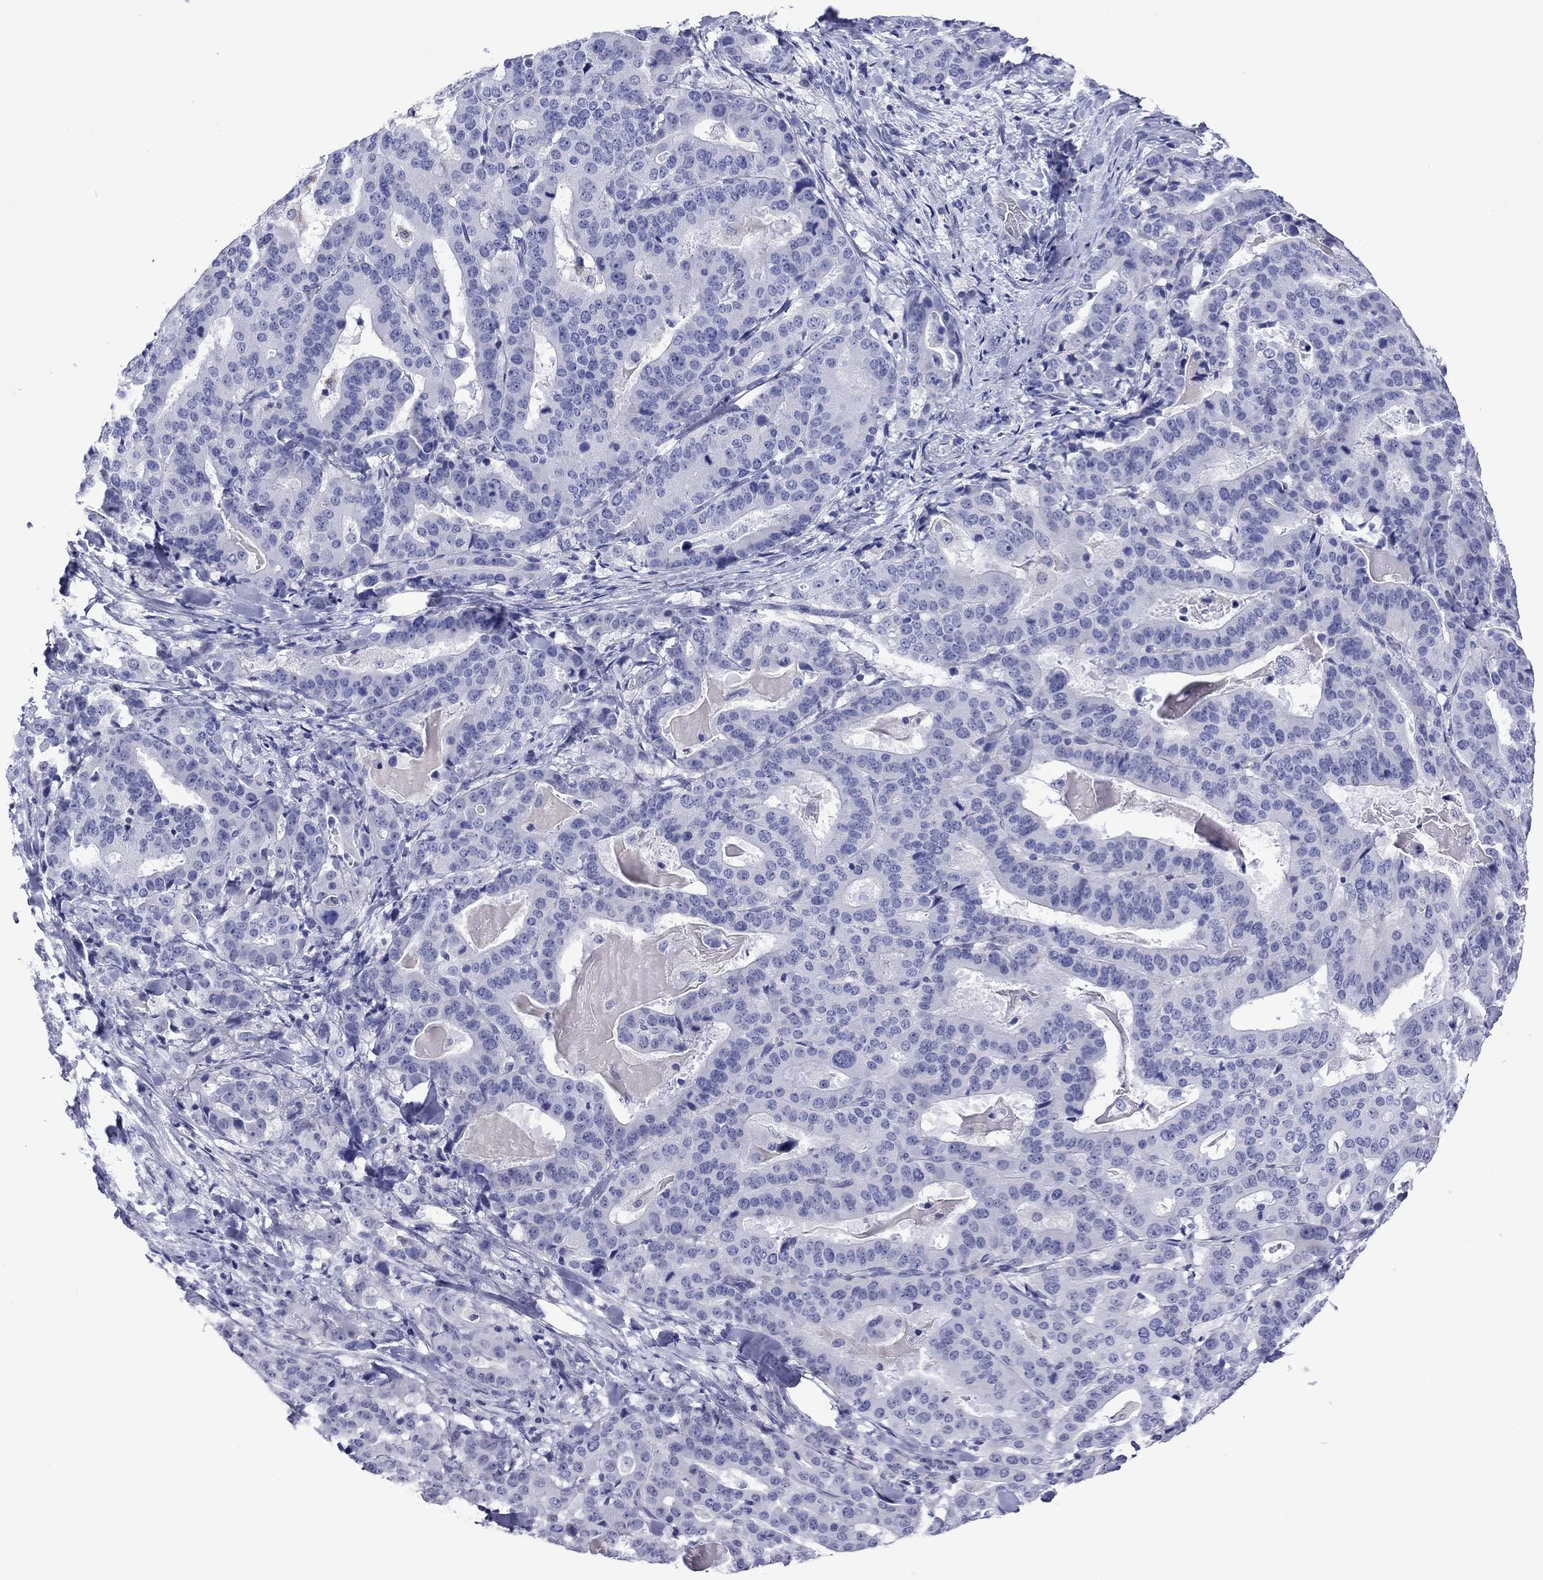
{"staining": {"intensity": "negative", "quantity": "none", "location": "none"}, "tissue": "stomach cancer", "cell_type": "Tumor cells", "image_type": "cancer", "snomed": [{"axis": "morphology", "description": "Adenocarcinoma, NOS"}, {"axis": "topography", "description": "Stomach"}], "caption": "The micrograph demonstrates no staining of tumor cells in adenocarcinoma (stomach).", "gene": "PIWIL1", "patient": {"sex": "male", "age": 48}}